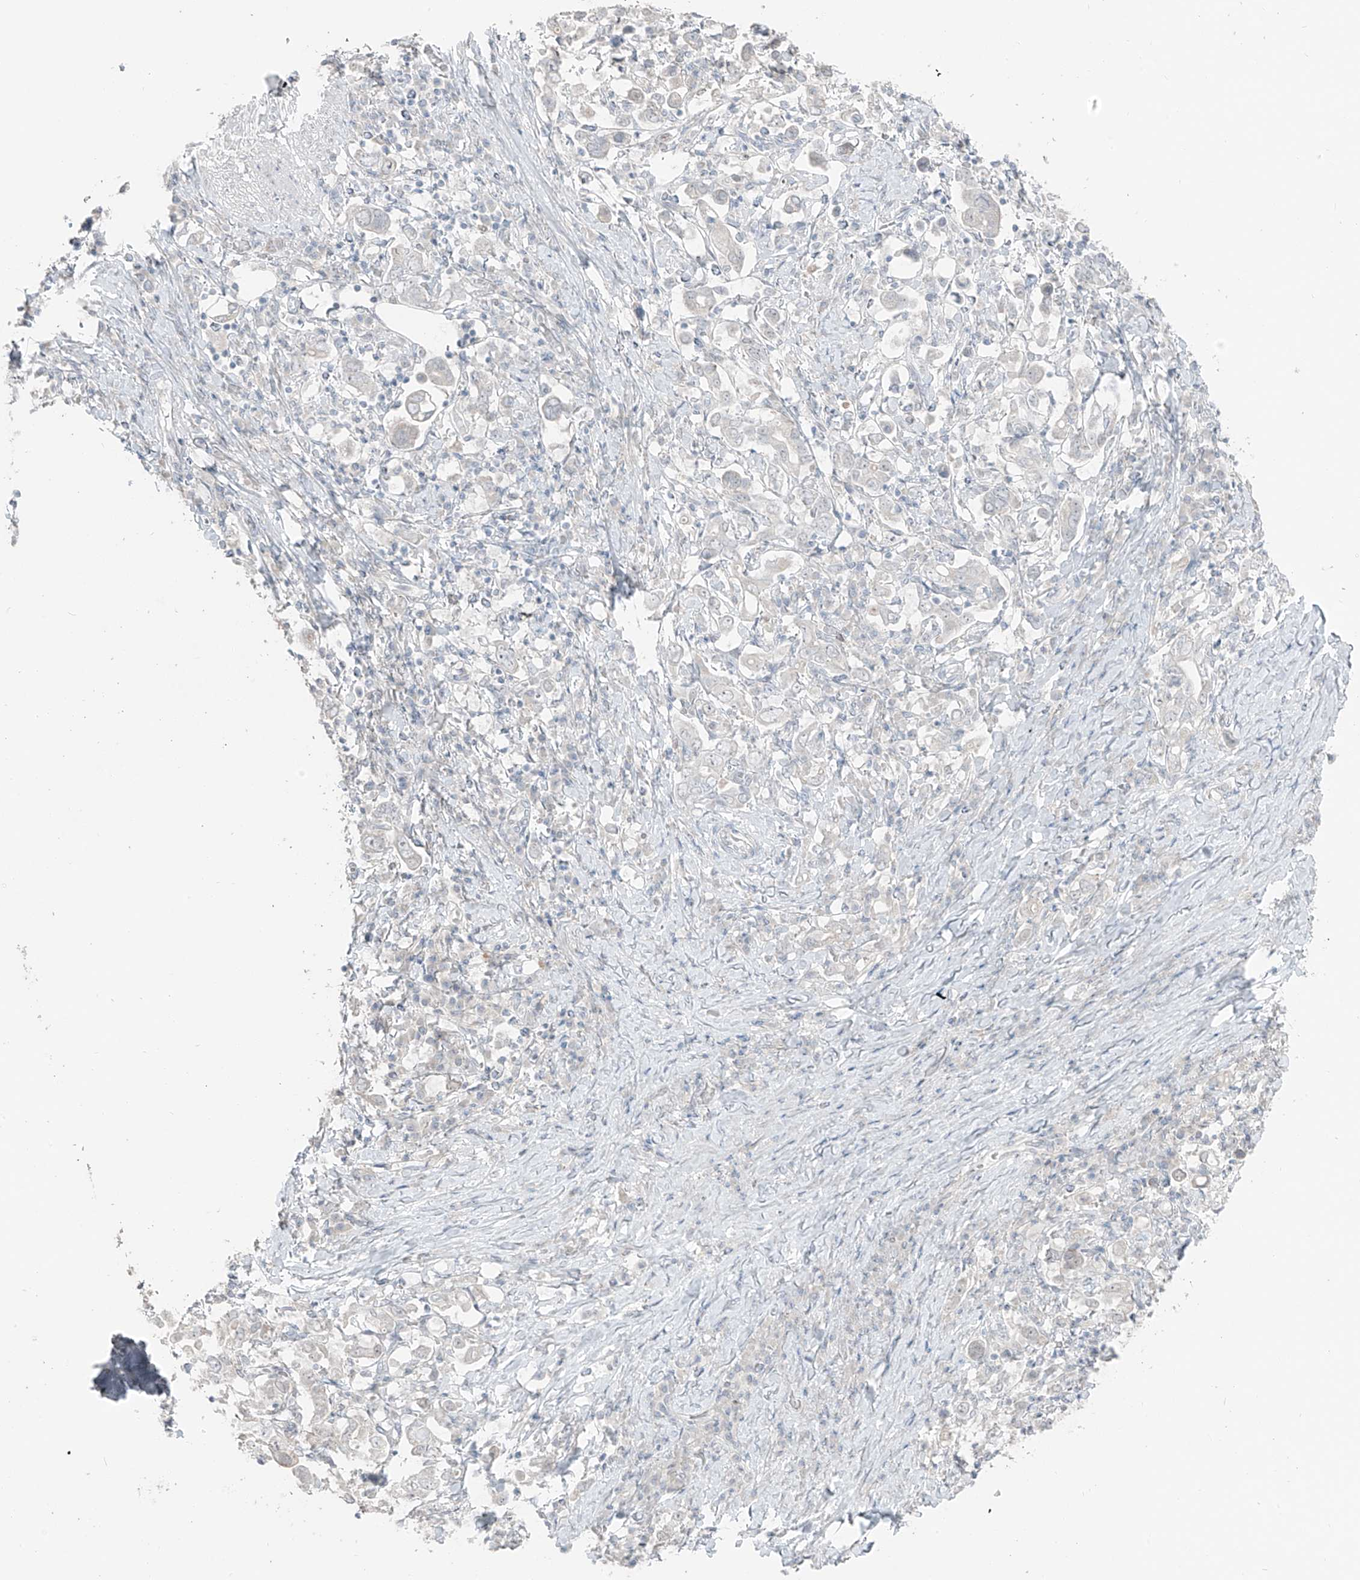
{"staining": {"intensity": "negative", "quantity": "none", "location": "none"}, "tissue": "stomach cancer", "cell_type": "Tumor cells", "image_type": "cancer", "snomed": [{"axis": "morphology", "description": "Adenocarcinoma, NOS"}, {"axis": "topography", "description": "Stomach, upper"}], "caption": "IHC image of adenocarcinoma (stomach) stained for a protein (brown), which demonstrates no positivity in tumor cells.", "gene": "PRDM6", "patient": {"sex": "male", "age": 62}}